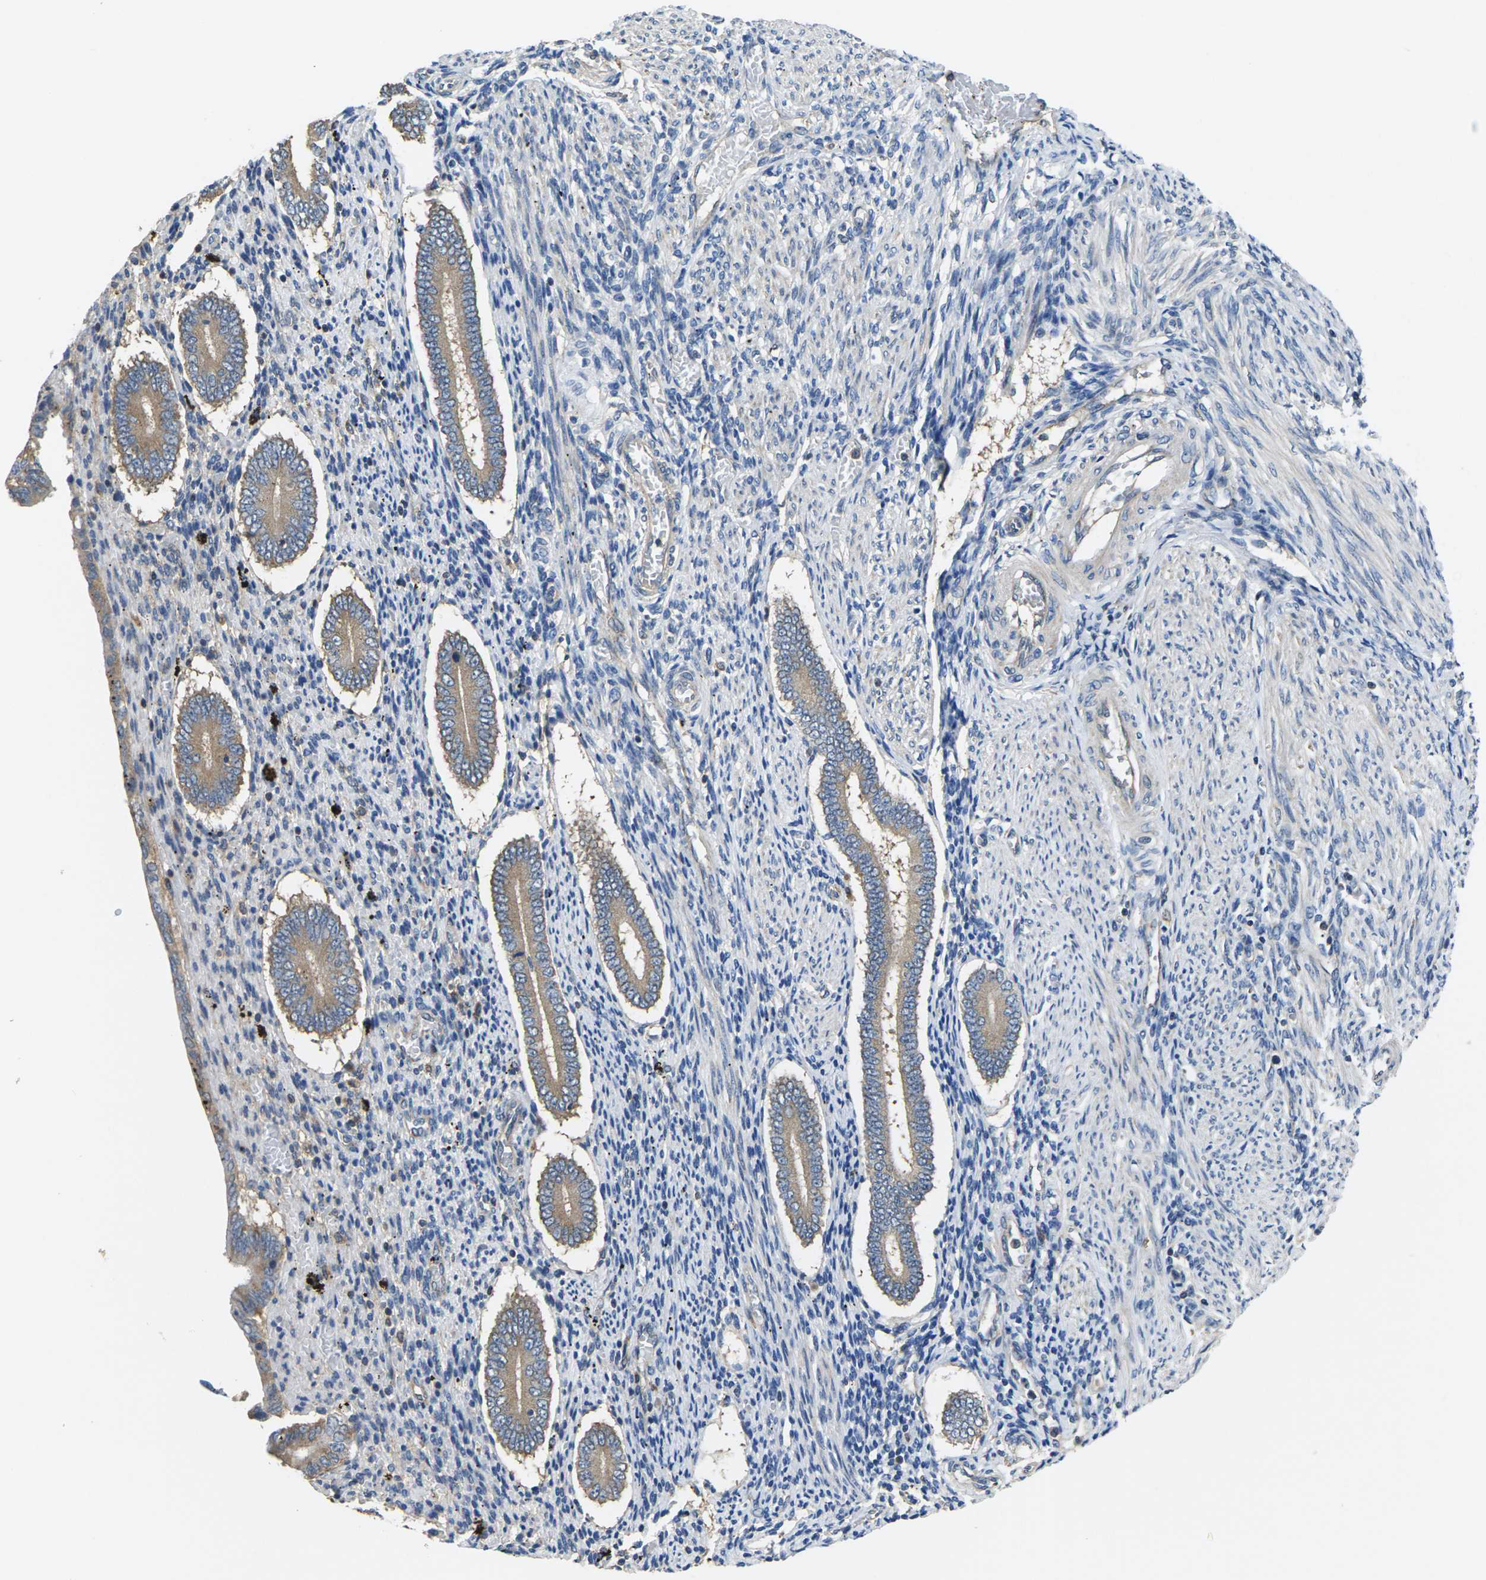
{"staining": {"intensity": "negative", "quantity": "none", "location": "none"}, "tissue": "endometrium", "cell_type": "Cells in endometrial stroma", "image_type": "normal", "snomed": [{"axis": "morphology", "description": "Normal tissue, NOS"}, {"axis": "topography", "description": "Endometrium"}], "caption": "IHC of normal endometrium exhibits no staining in cells in endometrial stroma. (DAB (3,3'-diaminobenzidine) immunohistochemistry (IHC) visualized using brightfield microscopy, high magnification).", "gene": "TMCC2", "patient": {"sex": "female", "age": 42}}